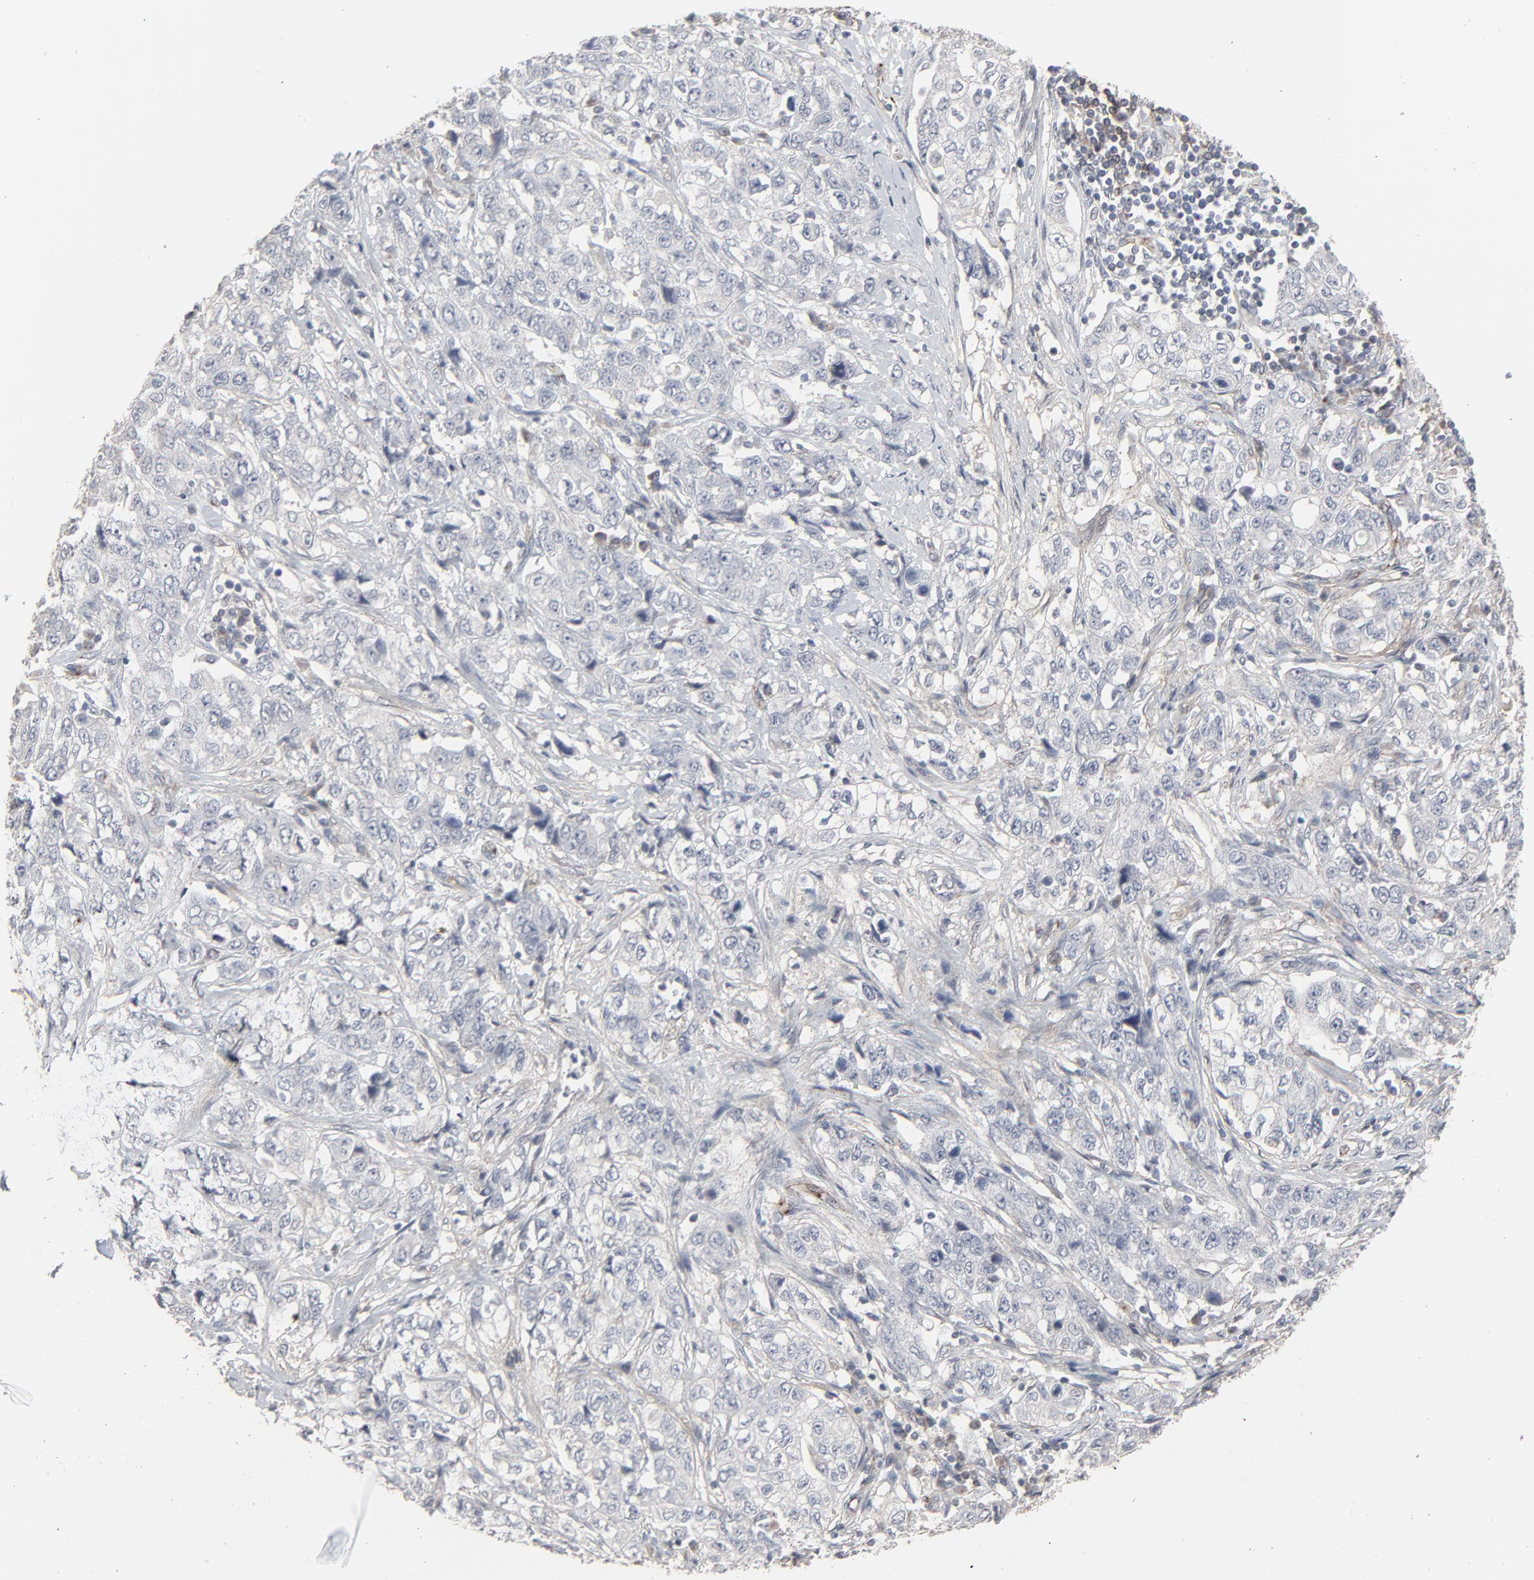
{"staining": {"intensity": "negative", "quantity": "none", "location": "none"}, "tissue": "stomach cancer", "cell_type": "Tumor cells", "image_type": "cancer", "snomed": [{"axis": "morphology", "description": "Adenocarcinoma, NOS"}, {"axis": "topography", "description": "Stomach"}], "caption": "Tumor cells are negative for protein expression in human stomach cancer (adenocarcinoma).", "gene": "JAM3", "patient": {"sex": "male", "age": 48}}